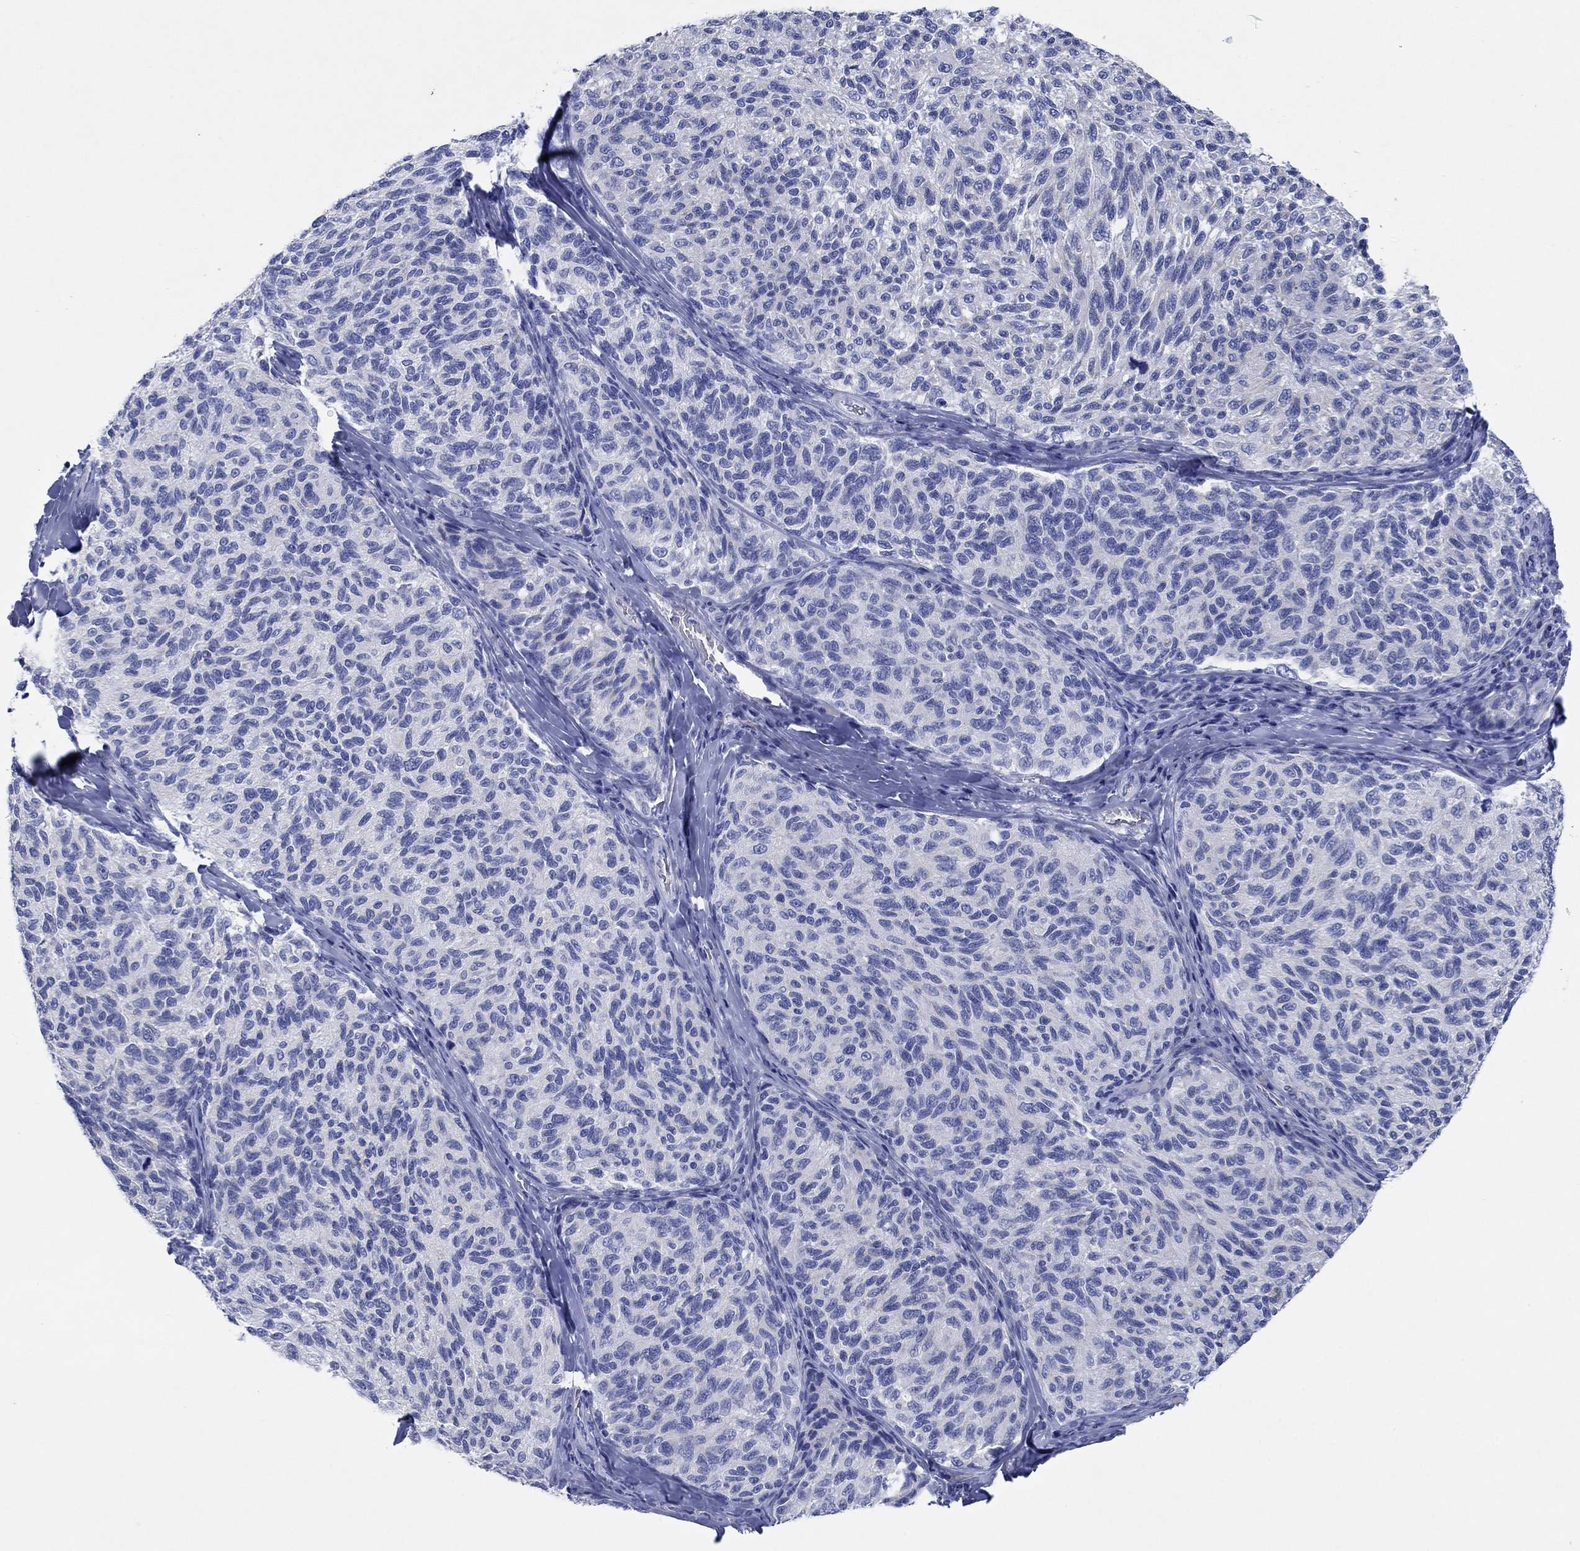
{"staining": {"intensity": "negative", "quantity": "none", "location": "none"}, "tissue": "melanoma", "cell_type": "Tumor cells", "image_type": "cancer", "snomed": [{"axis": "morphology", "description": "Malignant melanoma, NOS"}, {"axis": "topography", "description": "Skin"}], "caption": "This is an IHC image of melanoma. There is no staining in tumor cells.", "gene": "HCRT", "patient": {"sex": "female", "age": 73}}